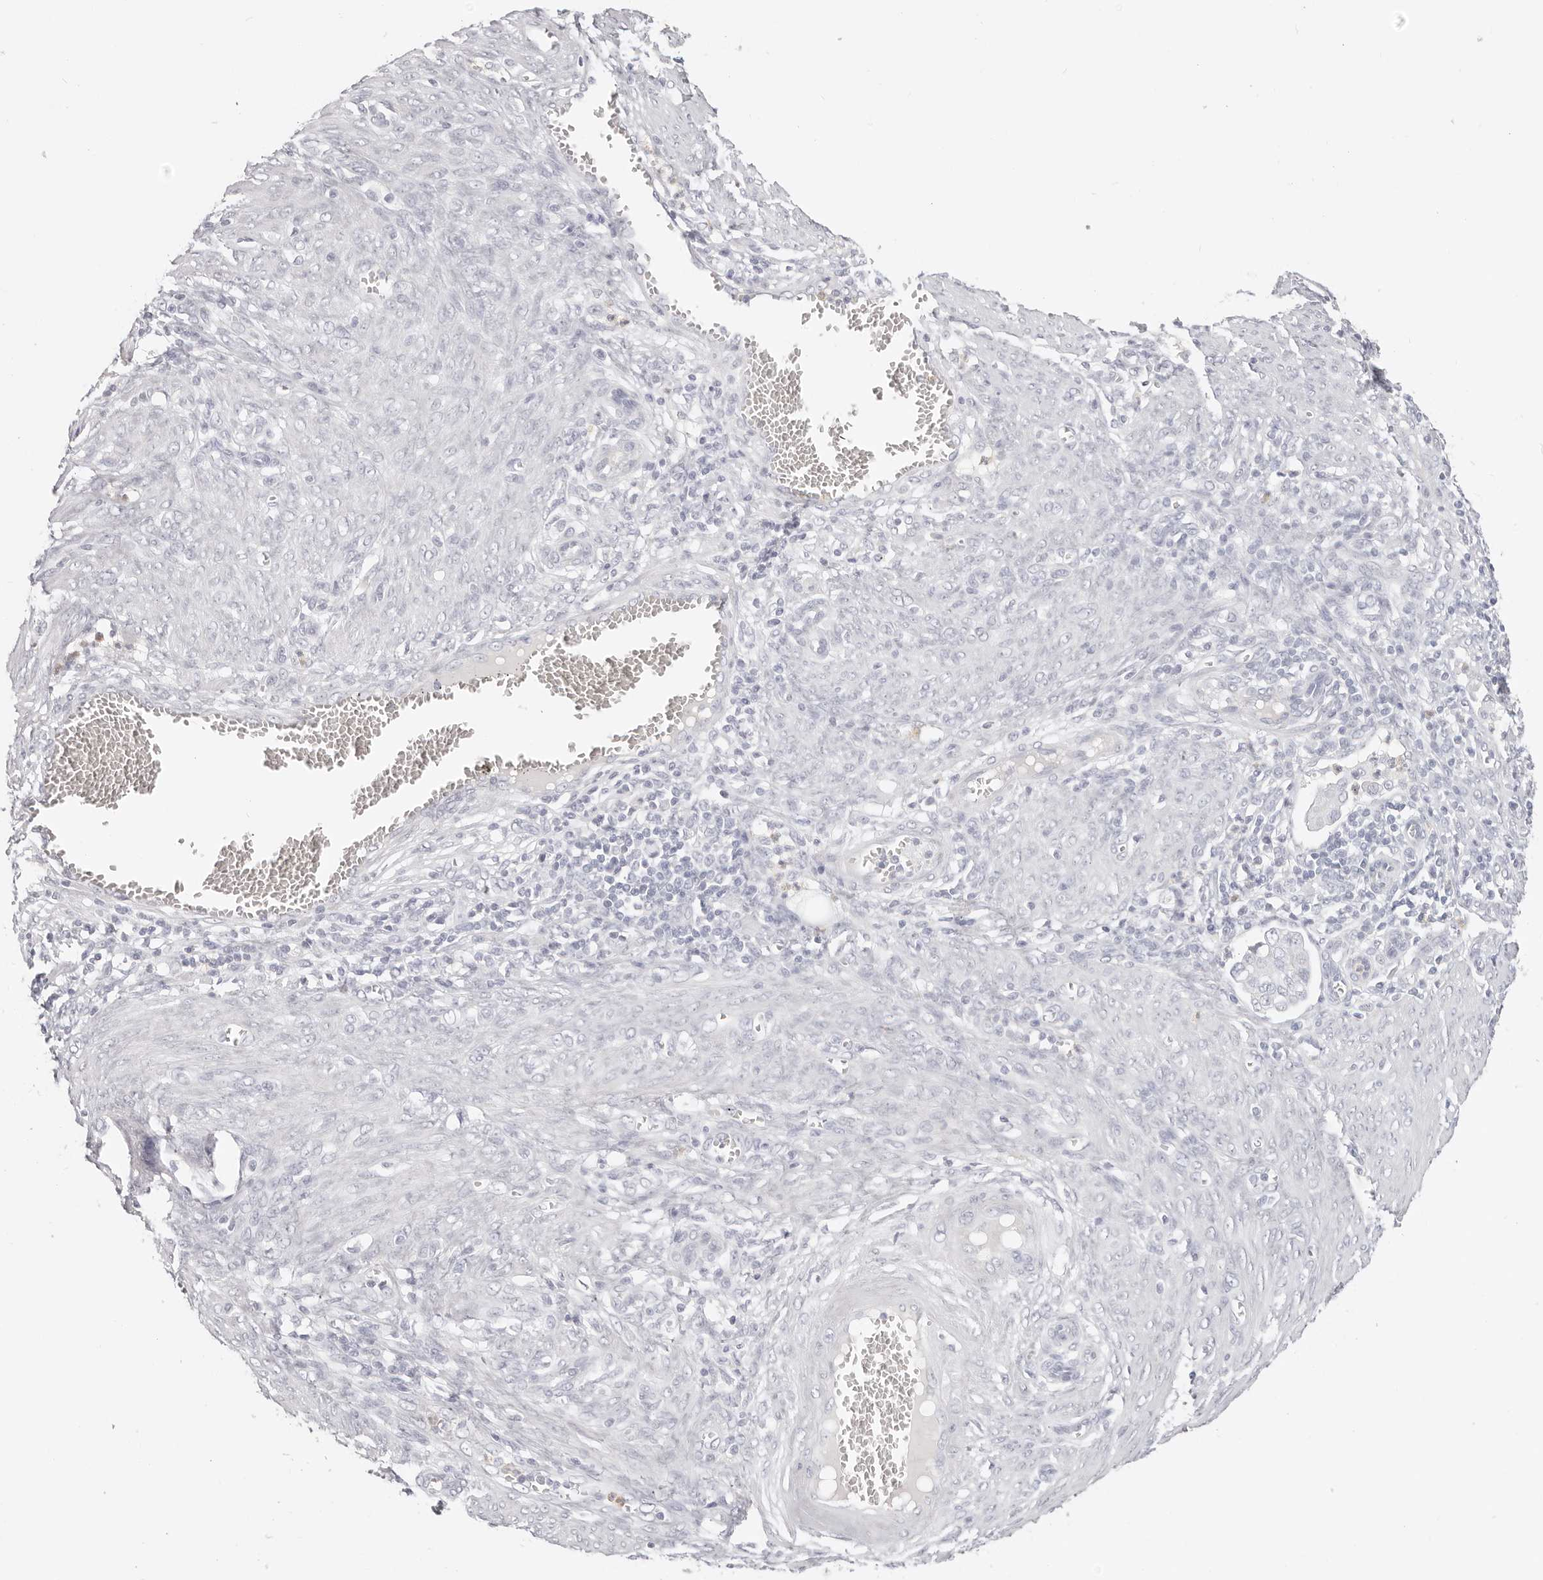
{"staining": {"intensity": "negative", "quantity": "none", "location": "none"}, "tissue": "endometrial cancer", "cell_type": "Tumor cells", "image_type": "cancer", "snomed": [{"axis": "morphology", "description": "Adenocarcinoma, NOS"}, {"axis": "topography", "description": "Endometrium"}], "caption": "This micrograph is of endometrial adenocarcinoma stained with immunohistochemistry to label a protein in brown with the nuclei are counter-stained blue. There is no expression in tumor cells.", "gene": "ASCL1", "patient": {"sex": "female", "age": 49}}